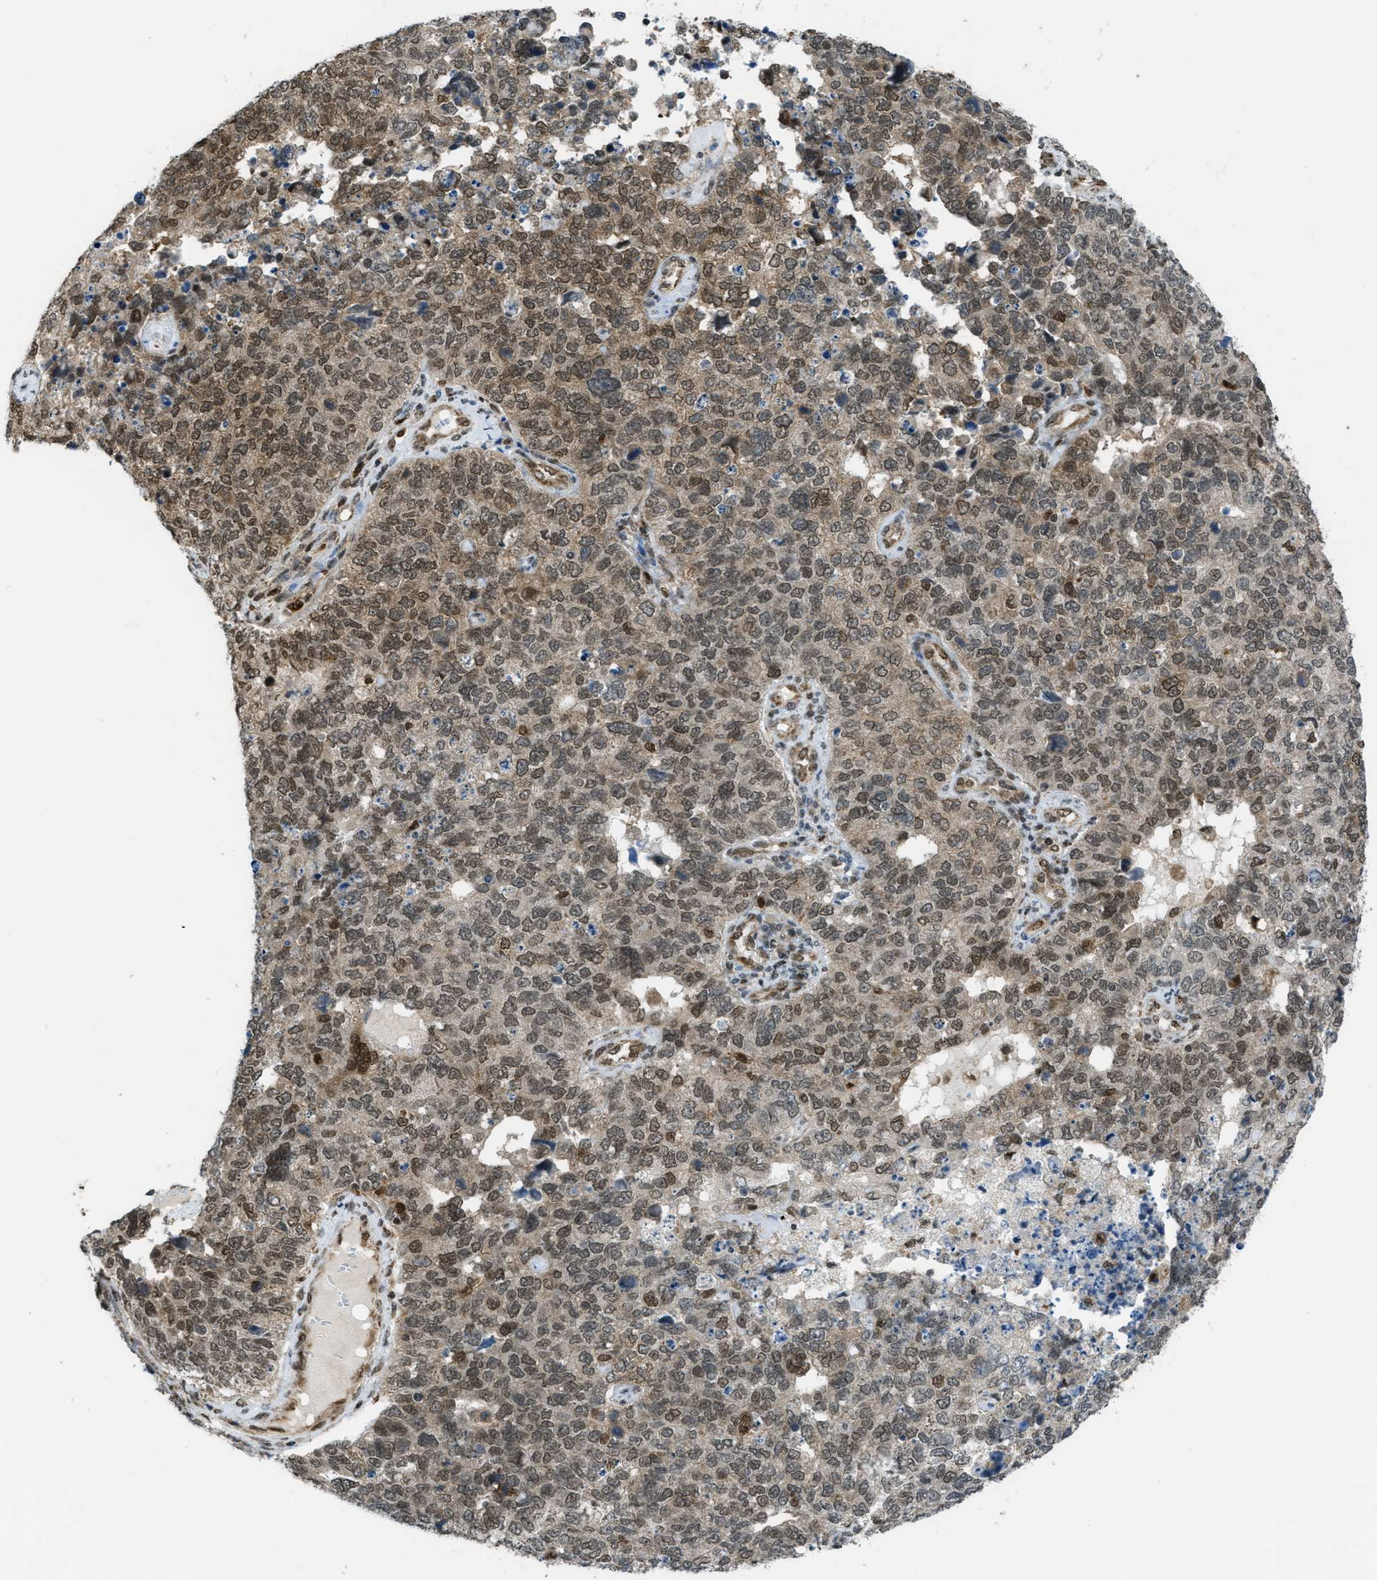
{"staining": {"intensity": "moderate", "quantity": "25%-75%", "location": "cytoplasmic/membranous,nuclear"}, "tissue": "cervical cancer", "cell_type": "Tumor cells", "image_type": "cancer", "snomed": [{"axis": "morphology", "description": "Squamous cell carcinoma, NOS"}, {"axis": "topography", "description": "Cervix"}], "caption": "A medium amount of moderate cytoplasmic/membranous and nuclear expression is identified in about 25%-75% of tumor cells in cervical squamous cell carcinoma tissue.", "gene": "TNPO1", "patient": {"sex": "female", "age": 63}}